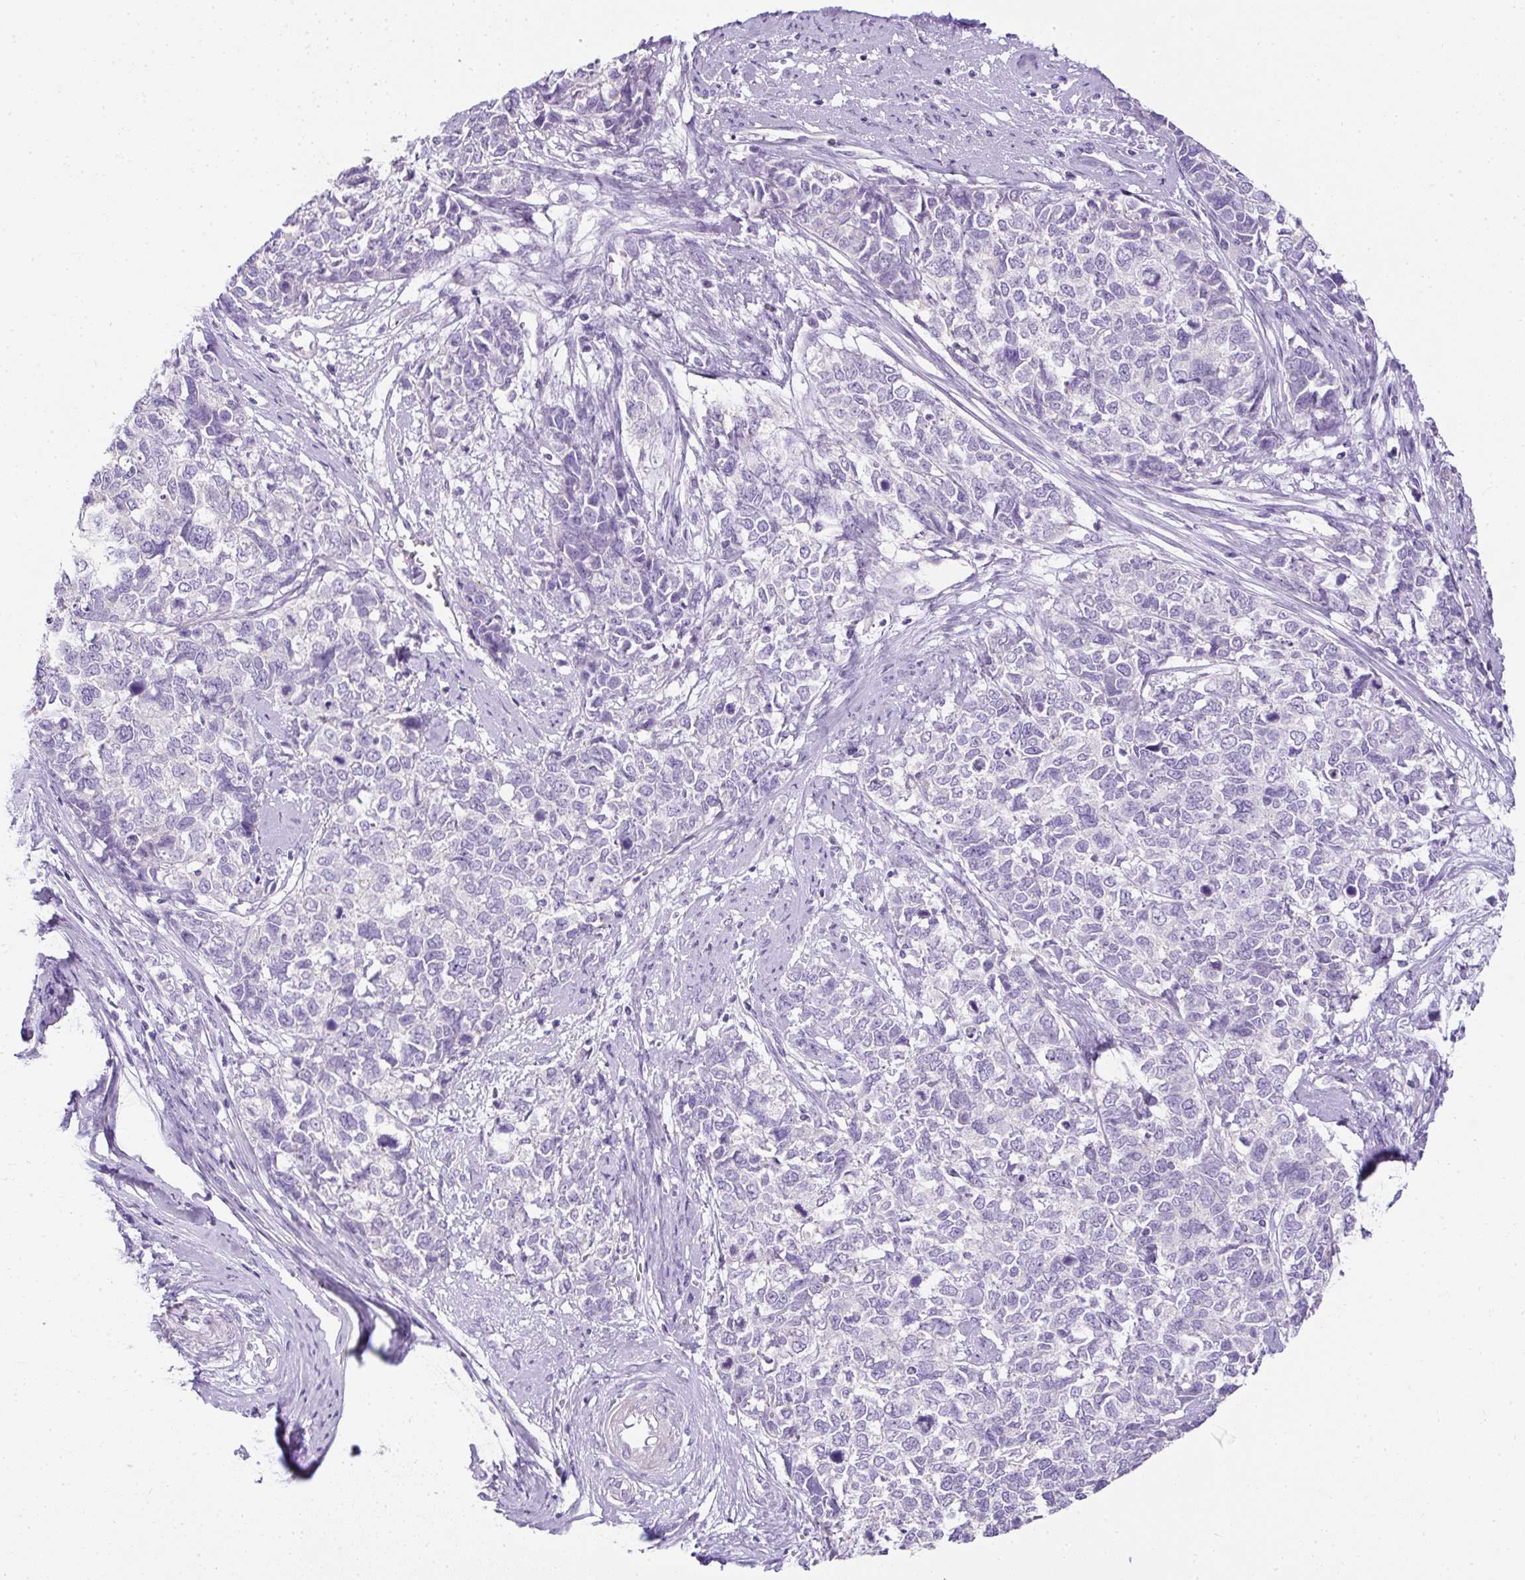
{"staining": {"intensity": "negative", "quantity": "none", "location": "none"}, "tissue": "cervical cancer", "cell_type": "Tumor cells", "image_type": "cancer", "snomed": [{"axis": "morphology", "description": "Adenocarcinoma, NOS"}, {"axis": "topography", "description": "Cervix"}], "caption": "A high-resolution image shows immunohistochemistry staining of cervical cancer (adenocarcinoma), which reveals no significant positivity in tumor cells.", "gene": "C2CD4C", "patient": {"sex": "female", "age": 63}}